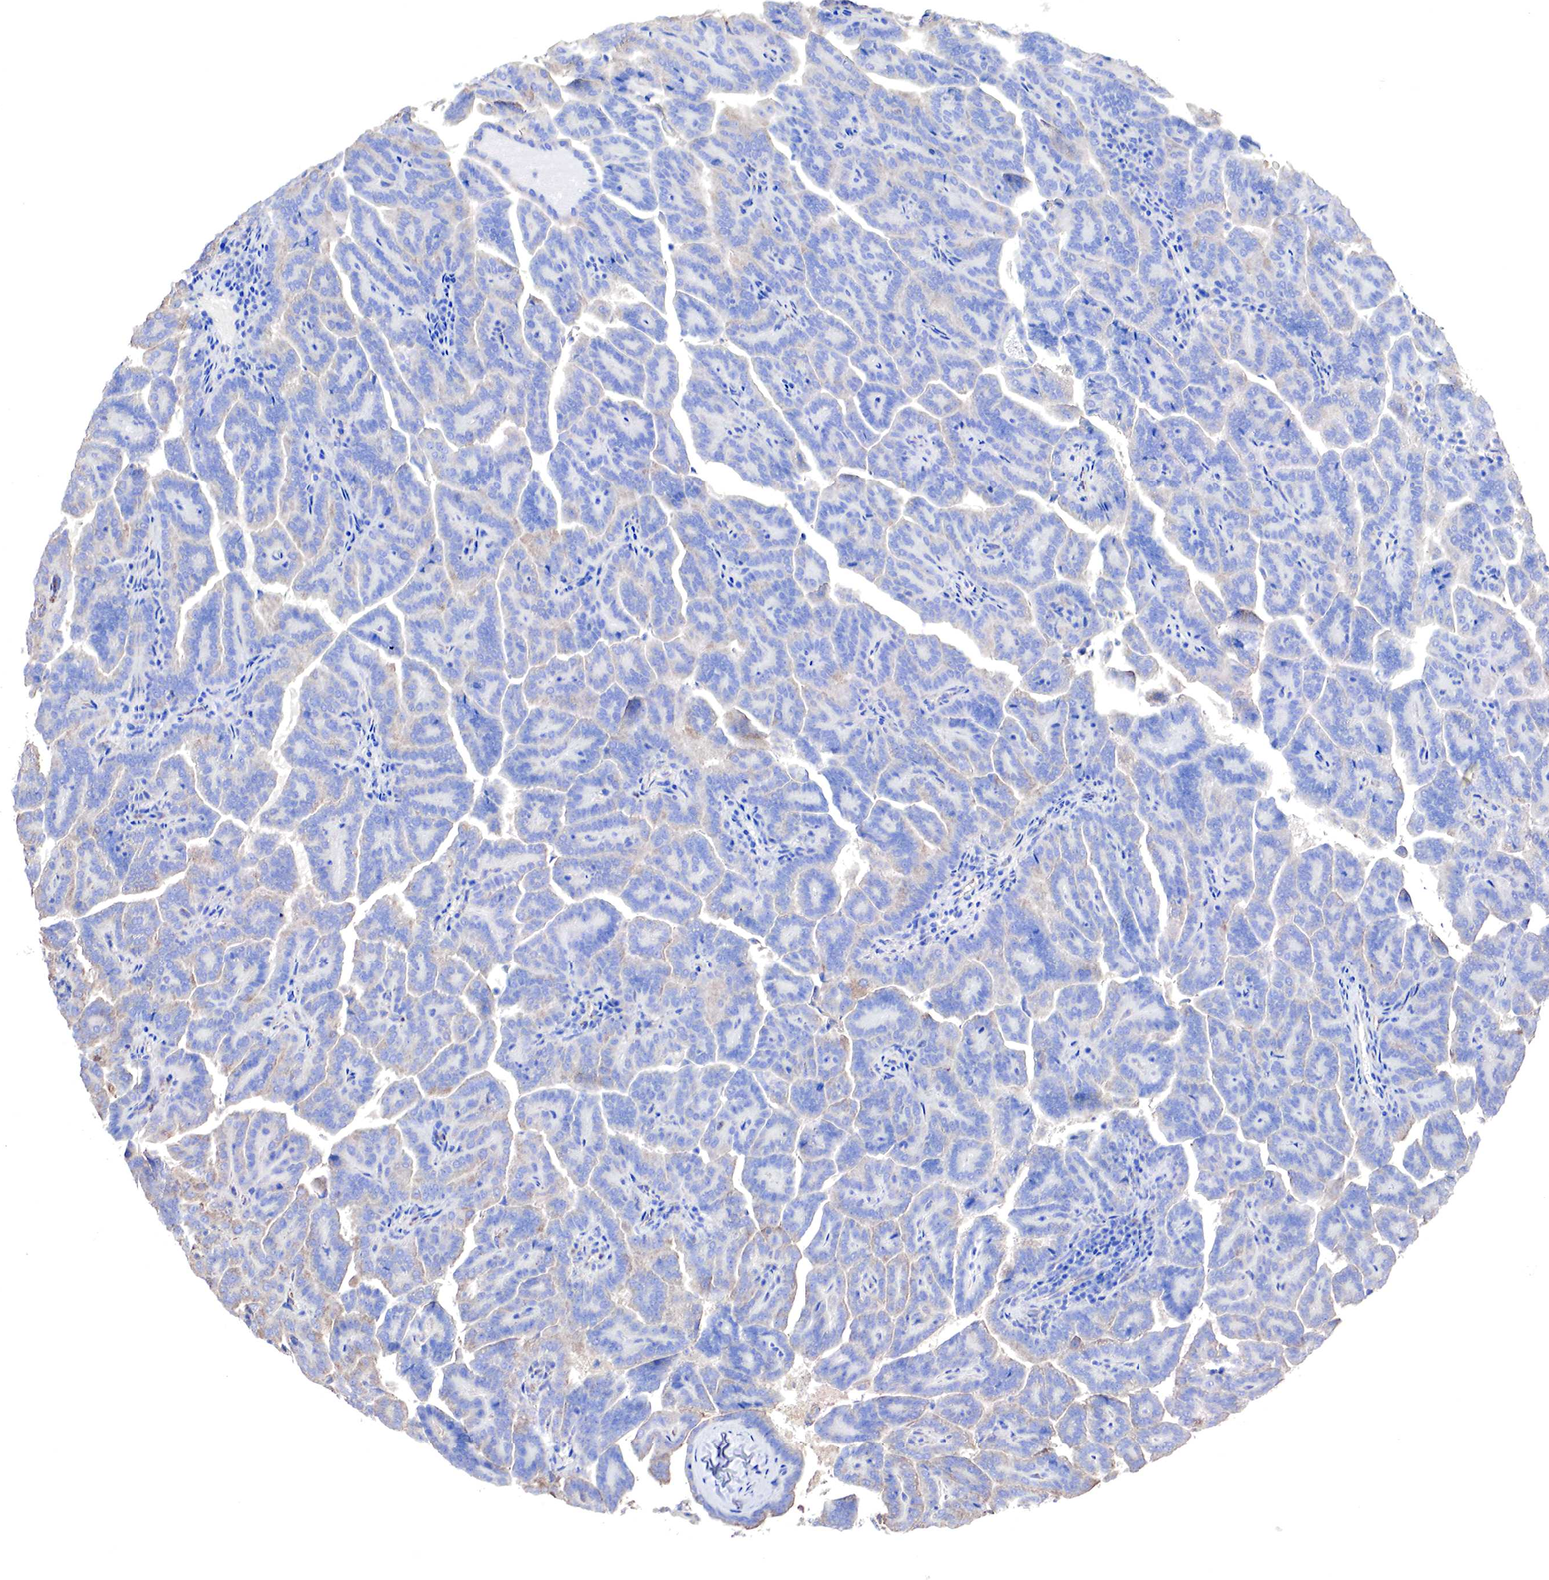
{"staining": {"intensity": "weak", "quantity": "25%-75%", "location": "cytoplasmic/membranous"}, "tissue": "renal cancer", "cell_type": "Tumor cells", "image_type": "cancer", "snomed": [{"axis": "morphology", "description": "Adenocarcinoma, NOS"}, {"axis": "topography", "description": "Kidney"}], "caption": "Weak cytoplasmic/membranous protein expression is identified in about 25%-75% of tumor cells in renal cancer.", "gene": "RDX", "patient": {"sex": "male", "age": 61}}